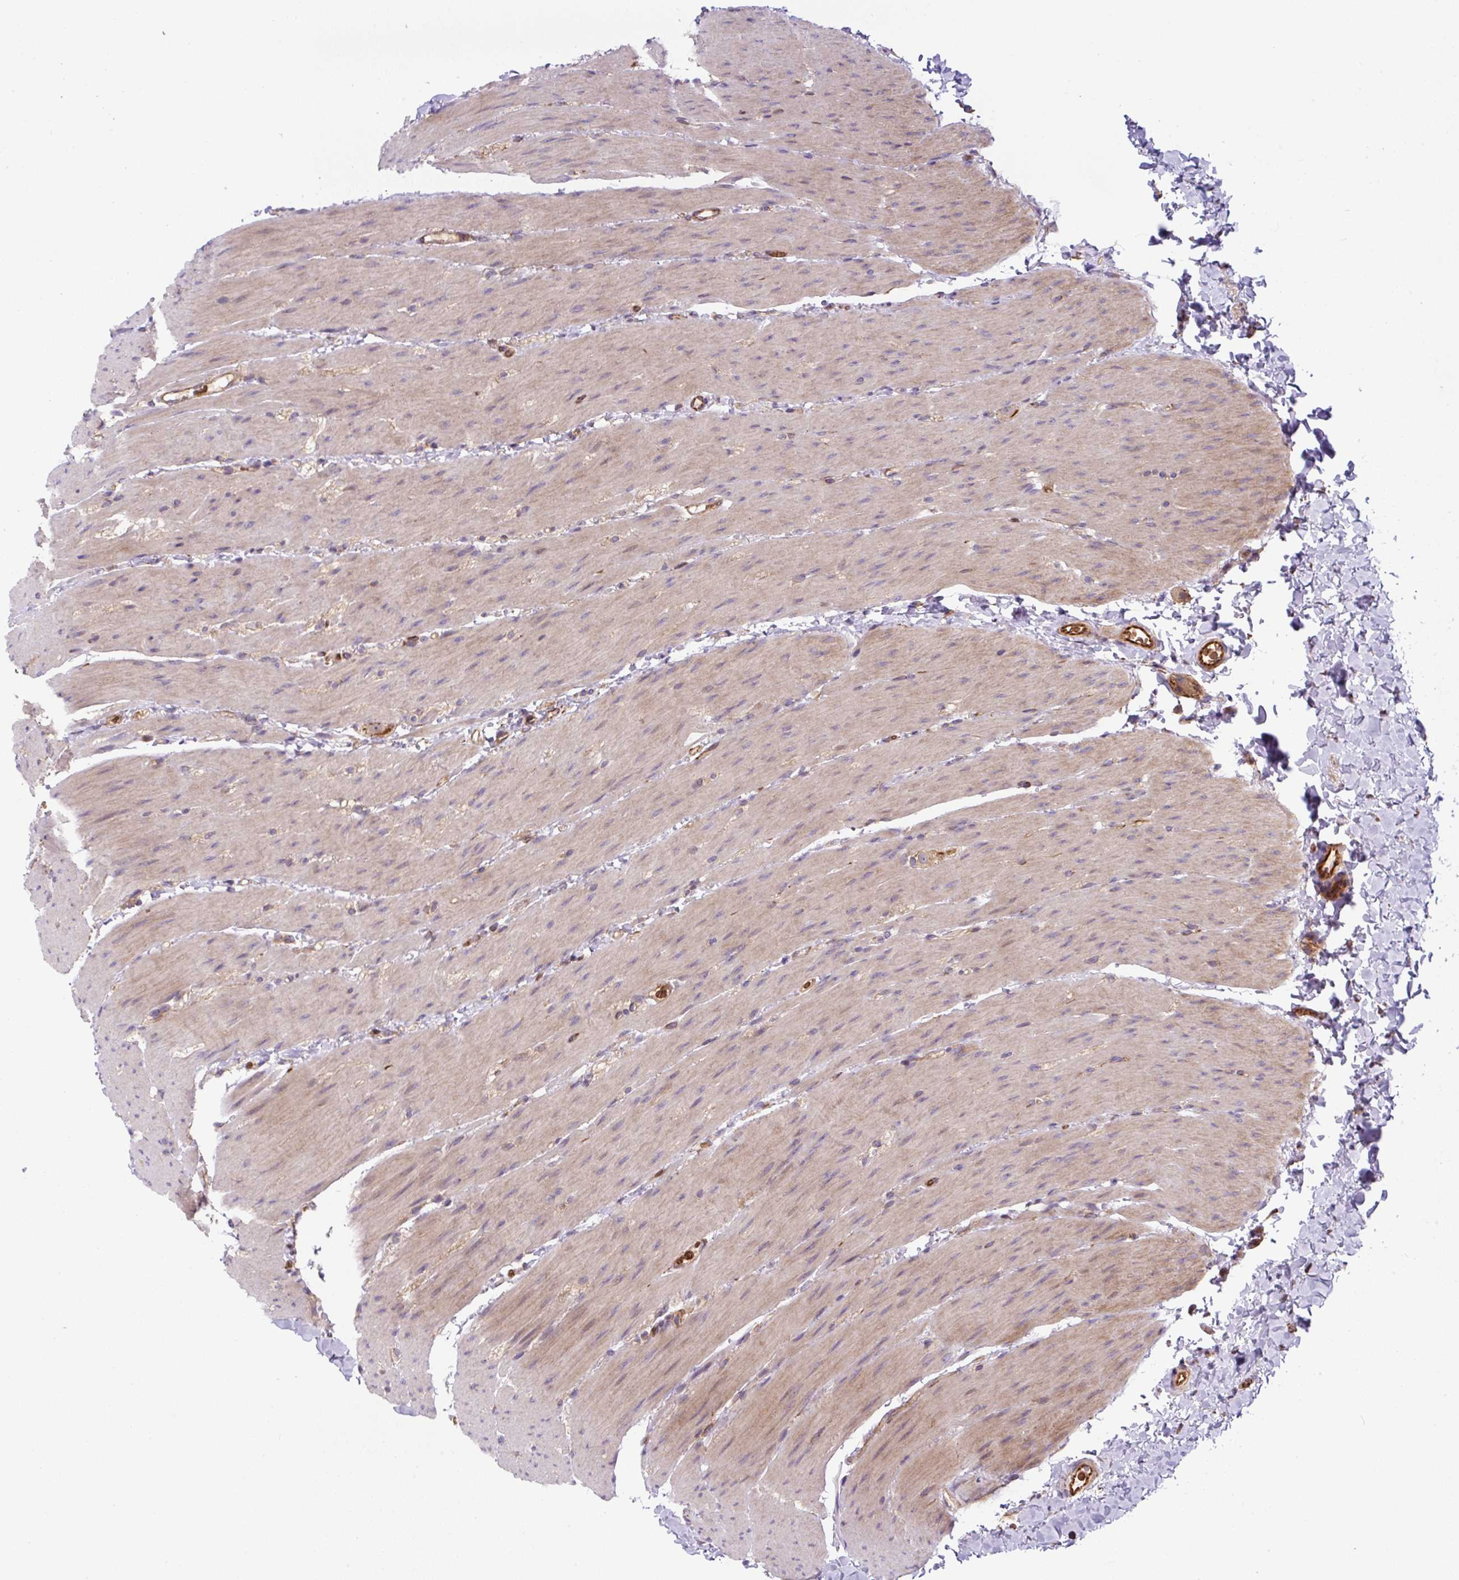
{"staining": {"intensity": "strong", "quantity": ">75%", "location": "cytoplasmic/membranous"}, "tissue": "colon", "cell_type": "Endothelial cells", "image_type": "normal", "snomed": [{"axis": "morphology", "description": "Normal tissue, NOS"}, {"axis": "topography", "description": "Colon"}], "caption": "Colon was stained to show a protein in brown. There is high levels of strong cytoplasmic/membranous expression in approximately >75% of endothelial cells.", "gene": "APOBEC3D", "patient": {"sex": "male", "age": 46}}